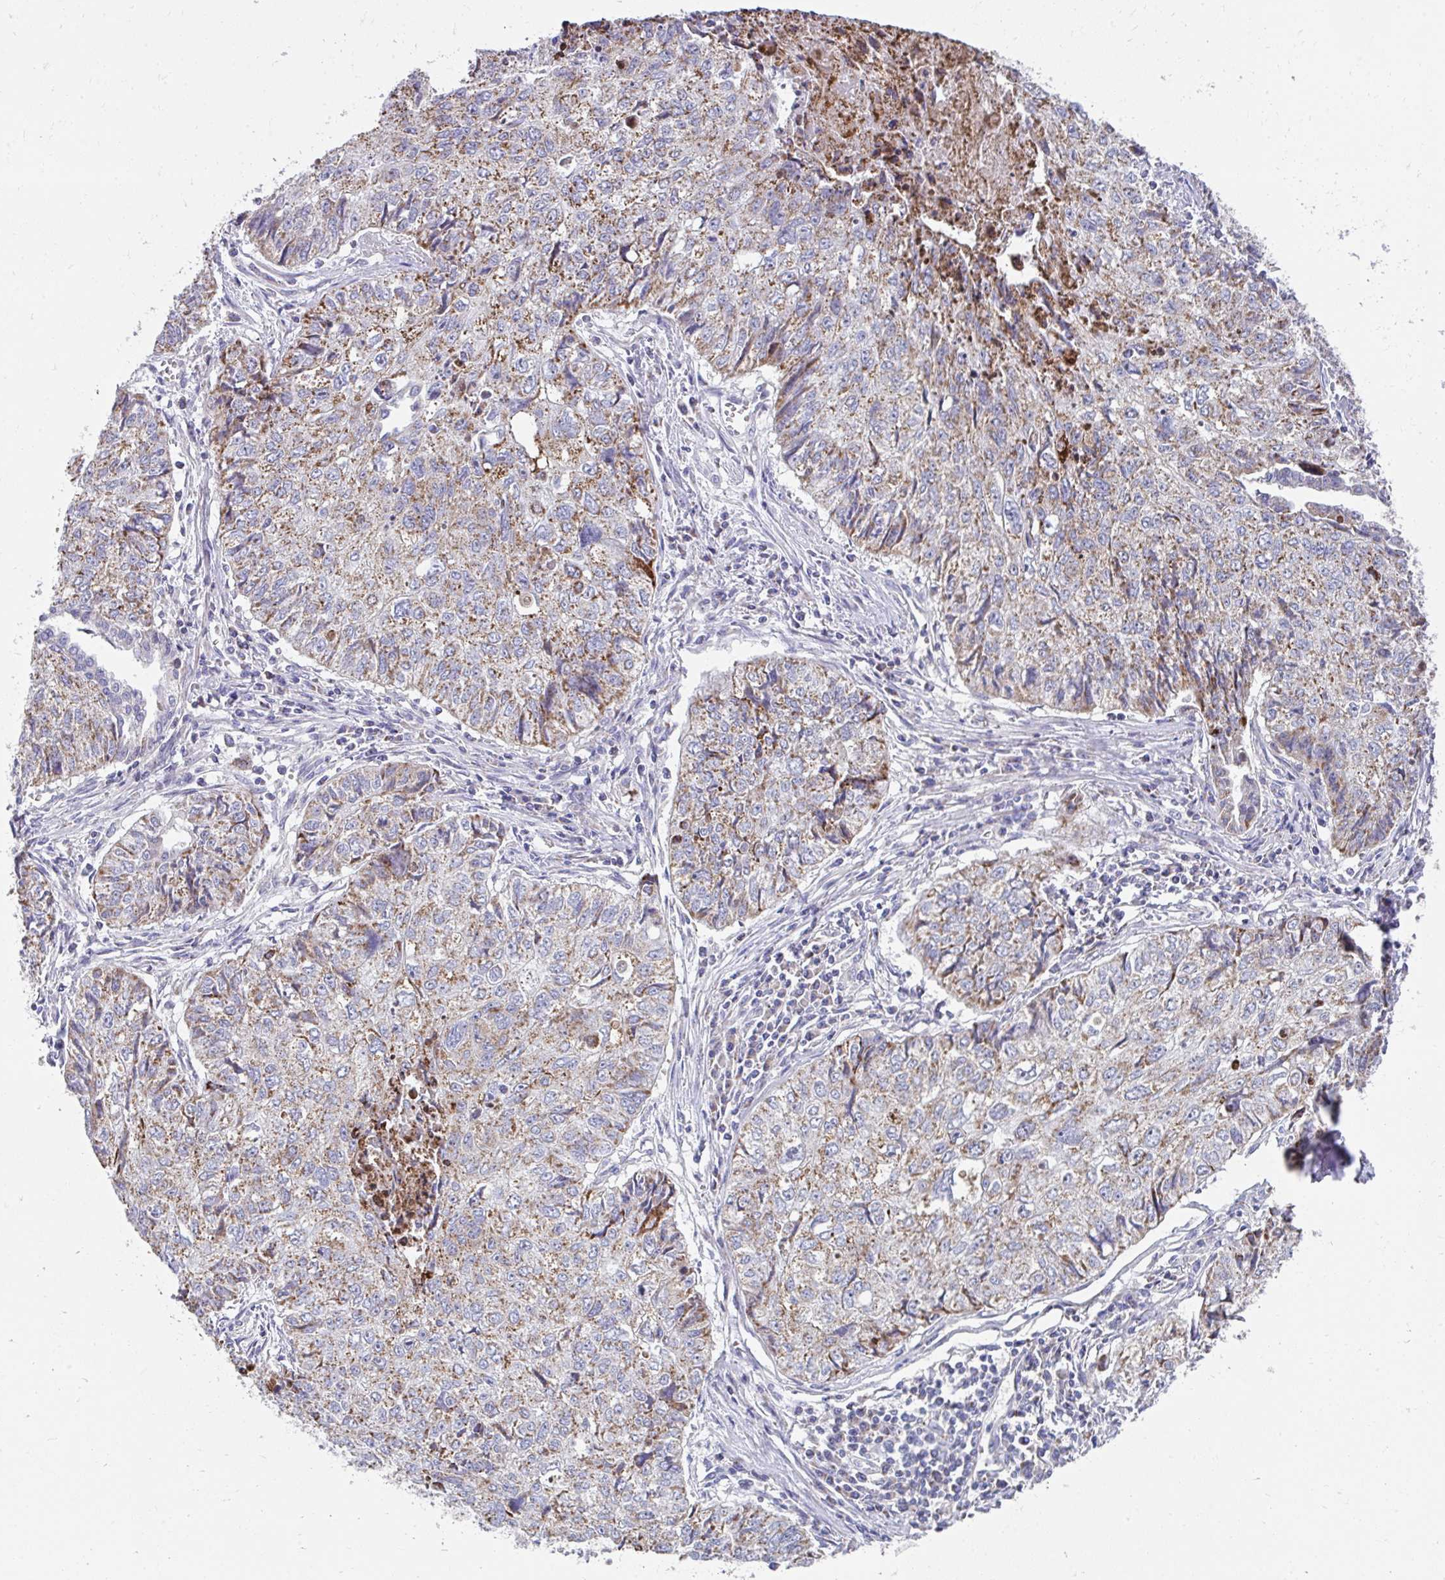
{"staining": {"intensity": "moderate", "quantity": ">75%", "location": "cytoplasmic/membranous"}, "tissue": "lung cancer", "cell_type": "Tumor cells", "image_type": "cancer", "snomed": [{"axis": "morphology", "description": "Normal morphology"}, {"axis": "morphology", "description": "Aneuploidy"}, {"axis": "morphology", "description": "Squamous cell carcinoma, NOS"}, {"axis": "topography", "description": "Lymph node"}, {"axis": "topography", "description": "Lung"}], "caption": "Approximately >75% of tumor cells in human lung cancer (aneuploidy) demonstrate moderate cytoplasmic/membranous protein positivity as visualized by brown immunohistochemical staining.", "gene": "PRRG3", "patient": {"sex": "female", "age": 76}}